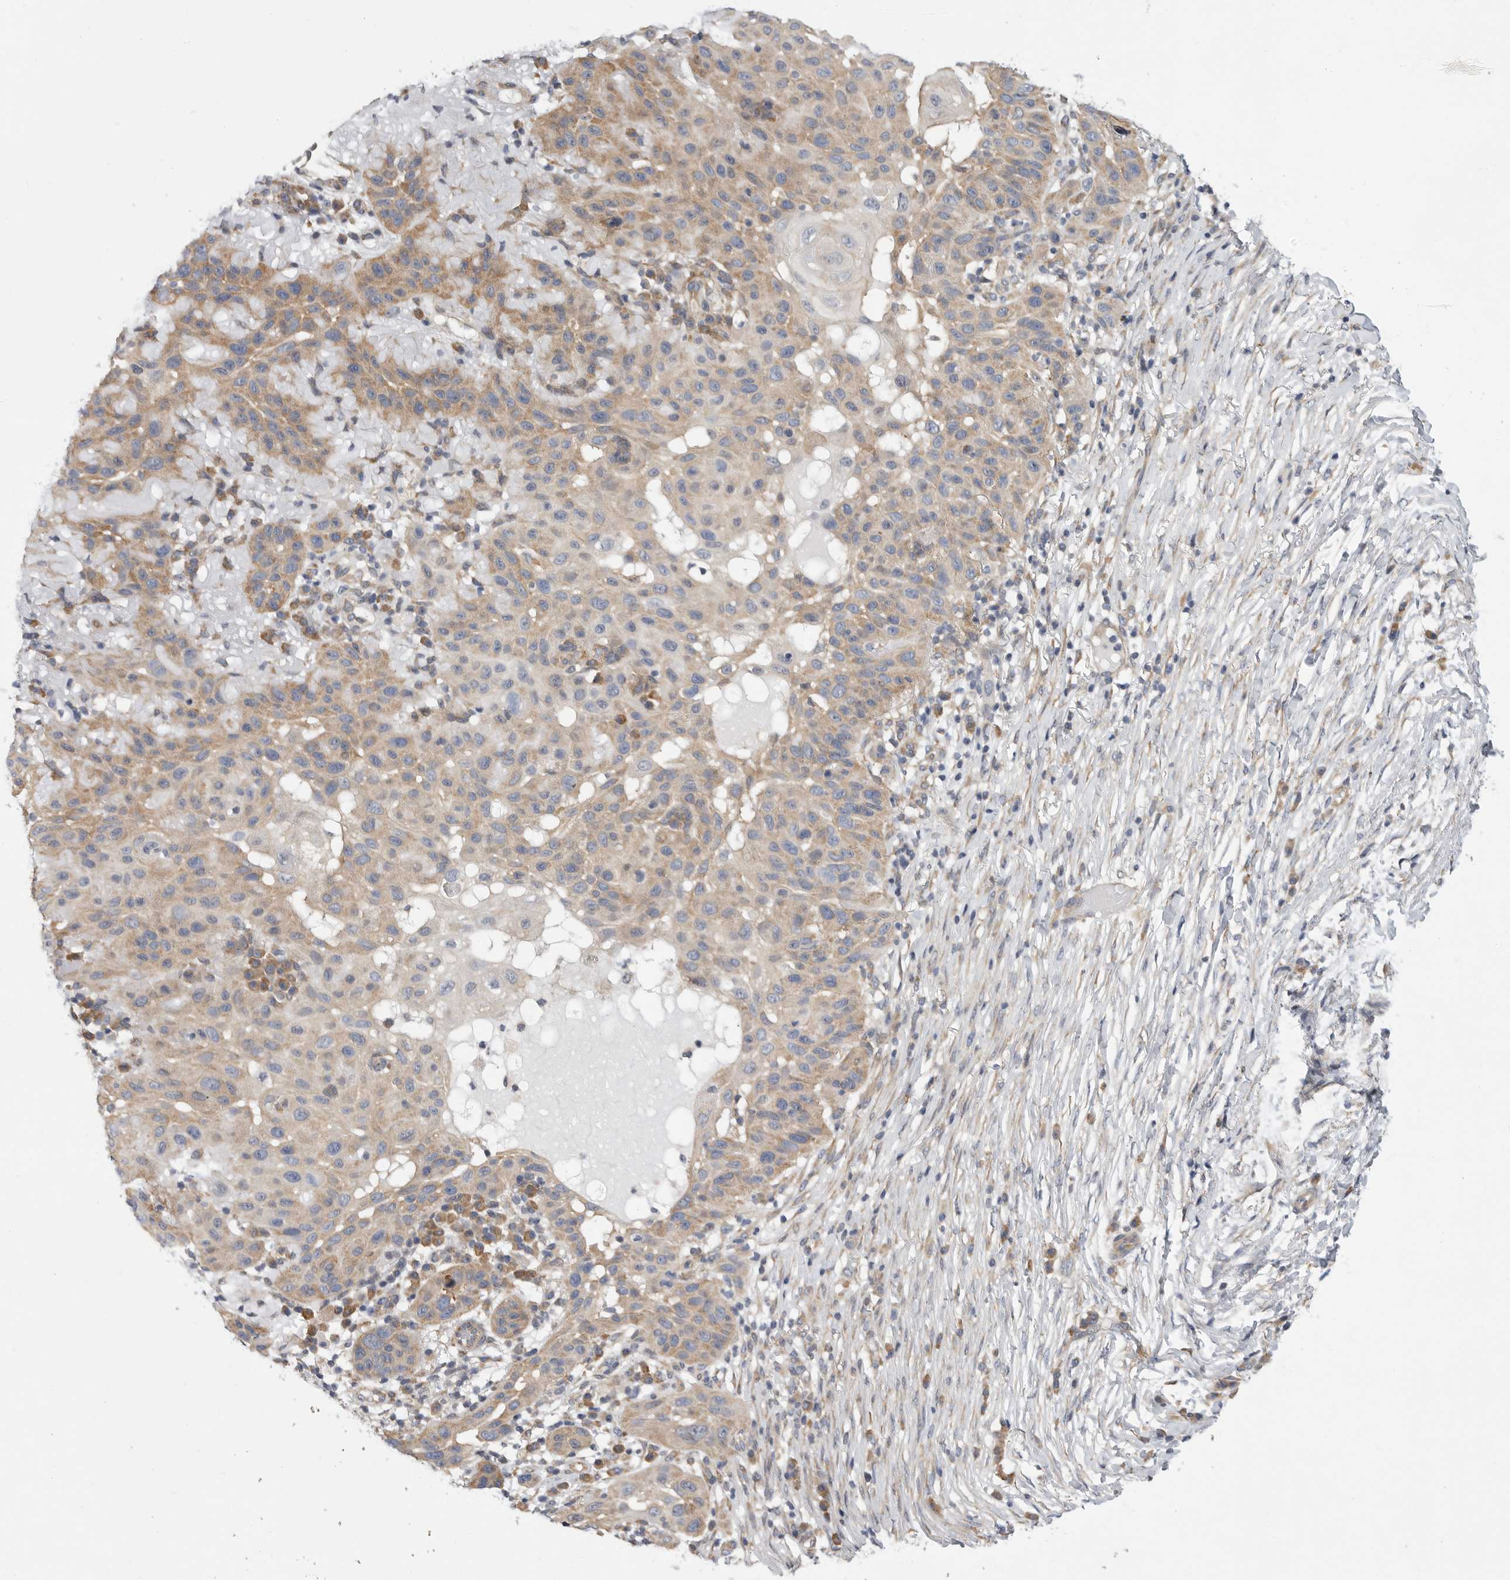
{"staining": {"intensity": "moderate", "quantity": ">75%", "location": "cytoplasmic/membranous"}, "tissue": "skin cancer", "cell_type": "Tumor cells", "image_type": "cancer", "snomed": [{"axis": "morphology", "description": "Normal tissue, NOS"}, {"axis": "morphology", "description": "Squamous cell carcinoma, NOS"}, {"axis": "topography", "description": "Skin"}], "caption": "High-magnification brightfield microscopy of skin cancer (squamous cell carcinoma) stained with DAB (3,3'-diaminobenzidine) (brown) and counterstained with hematoxylin (blue). tumor cells exhibit moderate cytoplasmic/membranous positivity is present in about>75% of cells.", "gene": "FBXO43", "patient": {"sex": "female", "age": 96}}